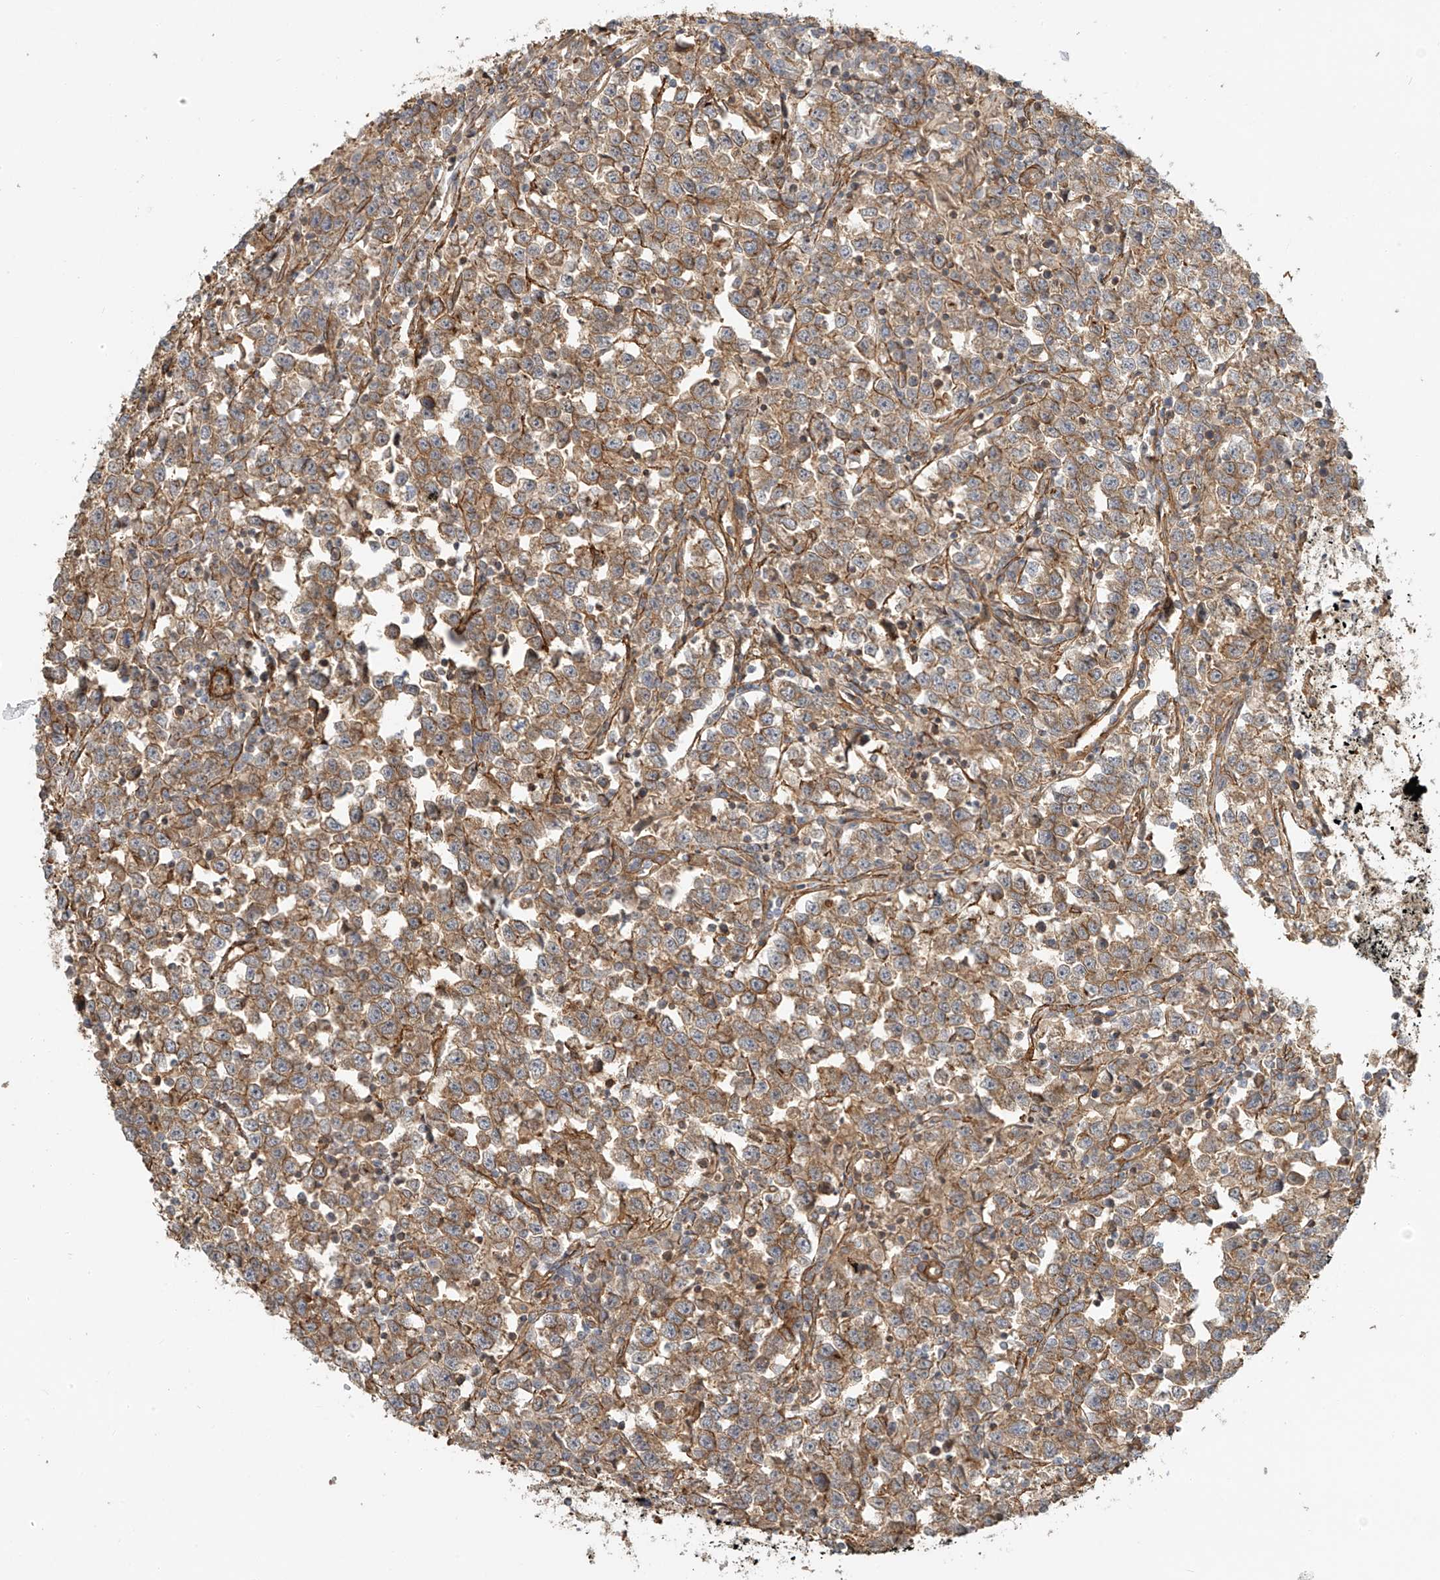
{"staining": {"intensity": "moderate", "quantity": ">75%", "location": "cytoplasmic/membranous"}, "tissue": "testis cancer", "cell_type": "Tumor cells", "image_type": "cancer", "snomed": [{"axis": "morphology", "description": "Normal tissue, NOS"}, {"axis": "morphology", "description": "Seminoma, NOS"}, {"axis": "topography", "description": "Testis"}], "caption": "Immunohistochemical staining of testis cancer exhibits medium levels of moderate cytoplasmic/membranous staining in about >75% of tumor cells.", "gene": "CSMD3", "patient": {"sex": "male", "age": 43}}